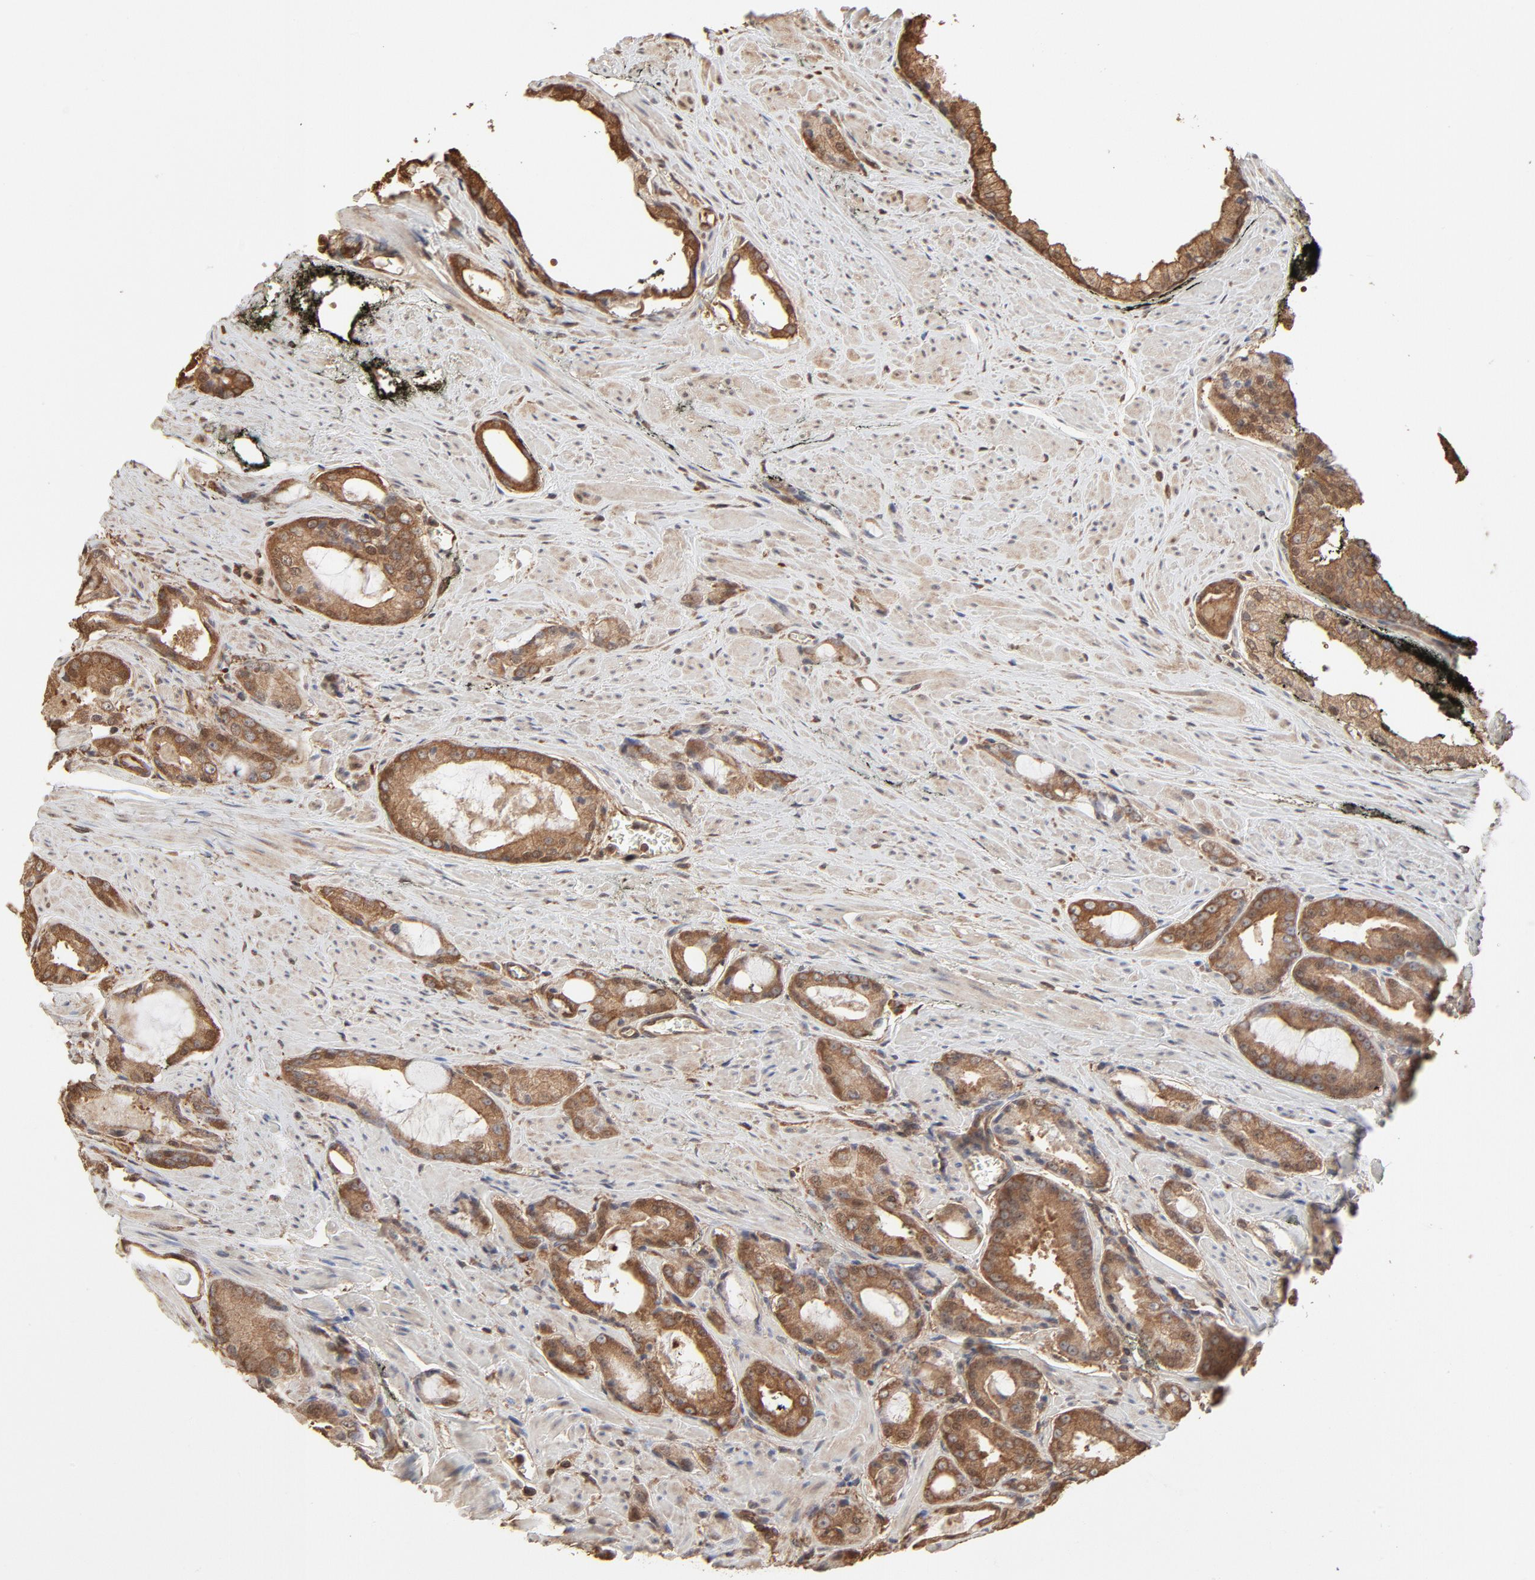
{"staining": {"intensity": "moderate", "quantity": ">75%", "location": "cytoplasmic/membranous"}, "tissue": "prostate cancer", "cell_type": "Tumor cells", "image_type": "cancer", "snomed": [{"axis": "morphology", "description": "Adenocarcinoma, Medium grade"}, {"axis": "topography", "description": "Prostate"}], "caption": "Human prostate cancer stained with a brown dye displays moderate cytoplasmic/membranous positive expression in approximately >75% of tumor cells.", "gene": "PPP2CA", "patient": {"sex": "male", "age": 60}}